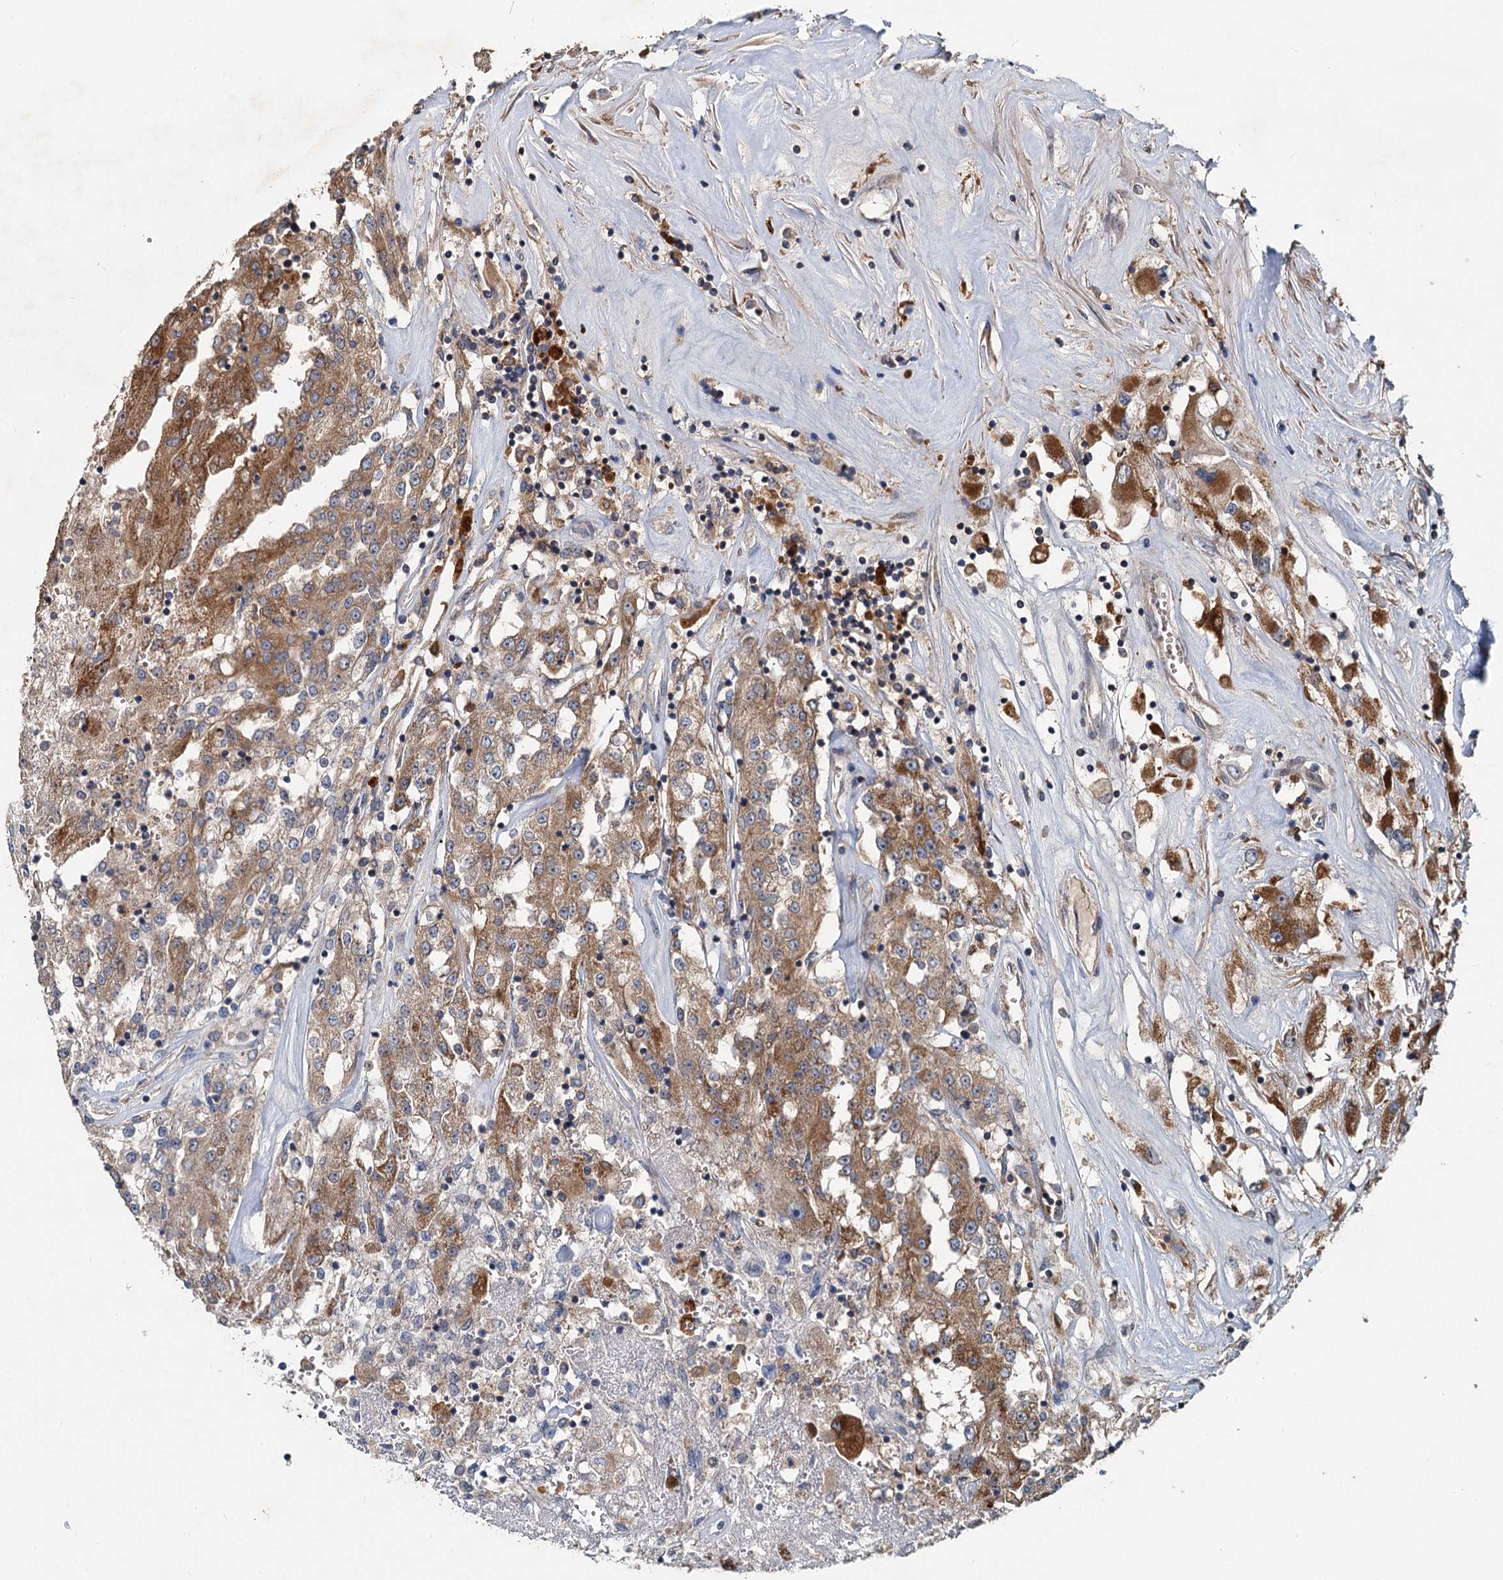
{"staining": {"intensity": "moderate", "quantity": "25%-75%", "location": "cytoplasmic/membranous"}, "tissue": "renal cancer", "cell_type": "Tumor cells", "image_type": "cancer", "snomed": [{"axis": "morphology", "description": "Adenocarcinoma, NOS"}, {"axis": "topography", "description": "Kidney"}], "caption": "Brown immunohistochemical staining in adenocarcinoma (renal) reveals moderate cytoplasmic/membranous staining in about 25%-75% of tumor cells. The staining was performed using DAB (3,3'-diaminobenzidine), with brown indicating positive protein expression. Nuclei are stained blue with hematoxylin.", "gene": "OTUB1", "patient": {"sex": "female", "age": 52}}